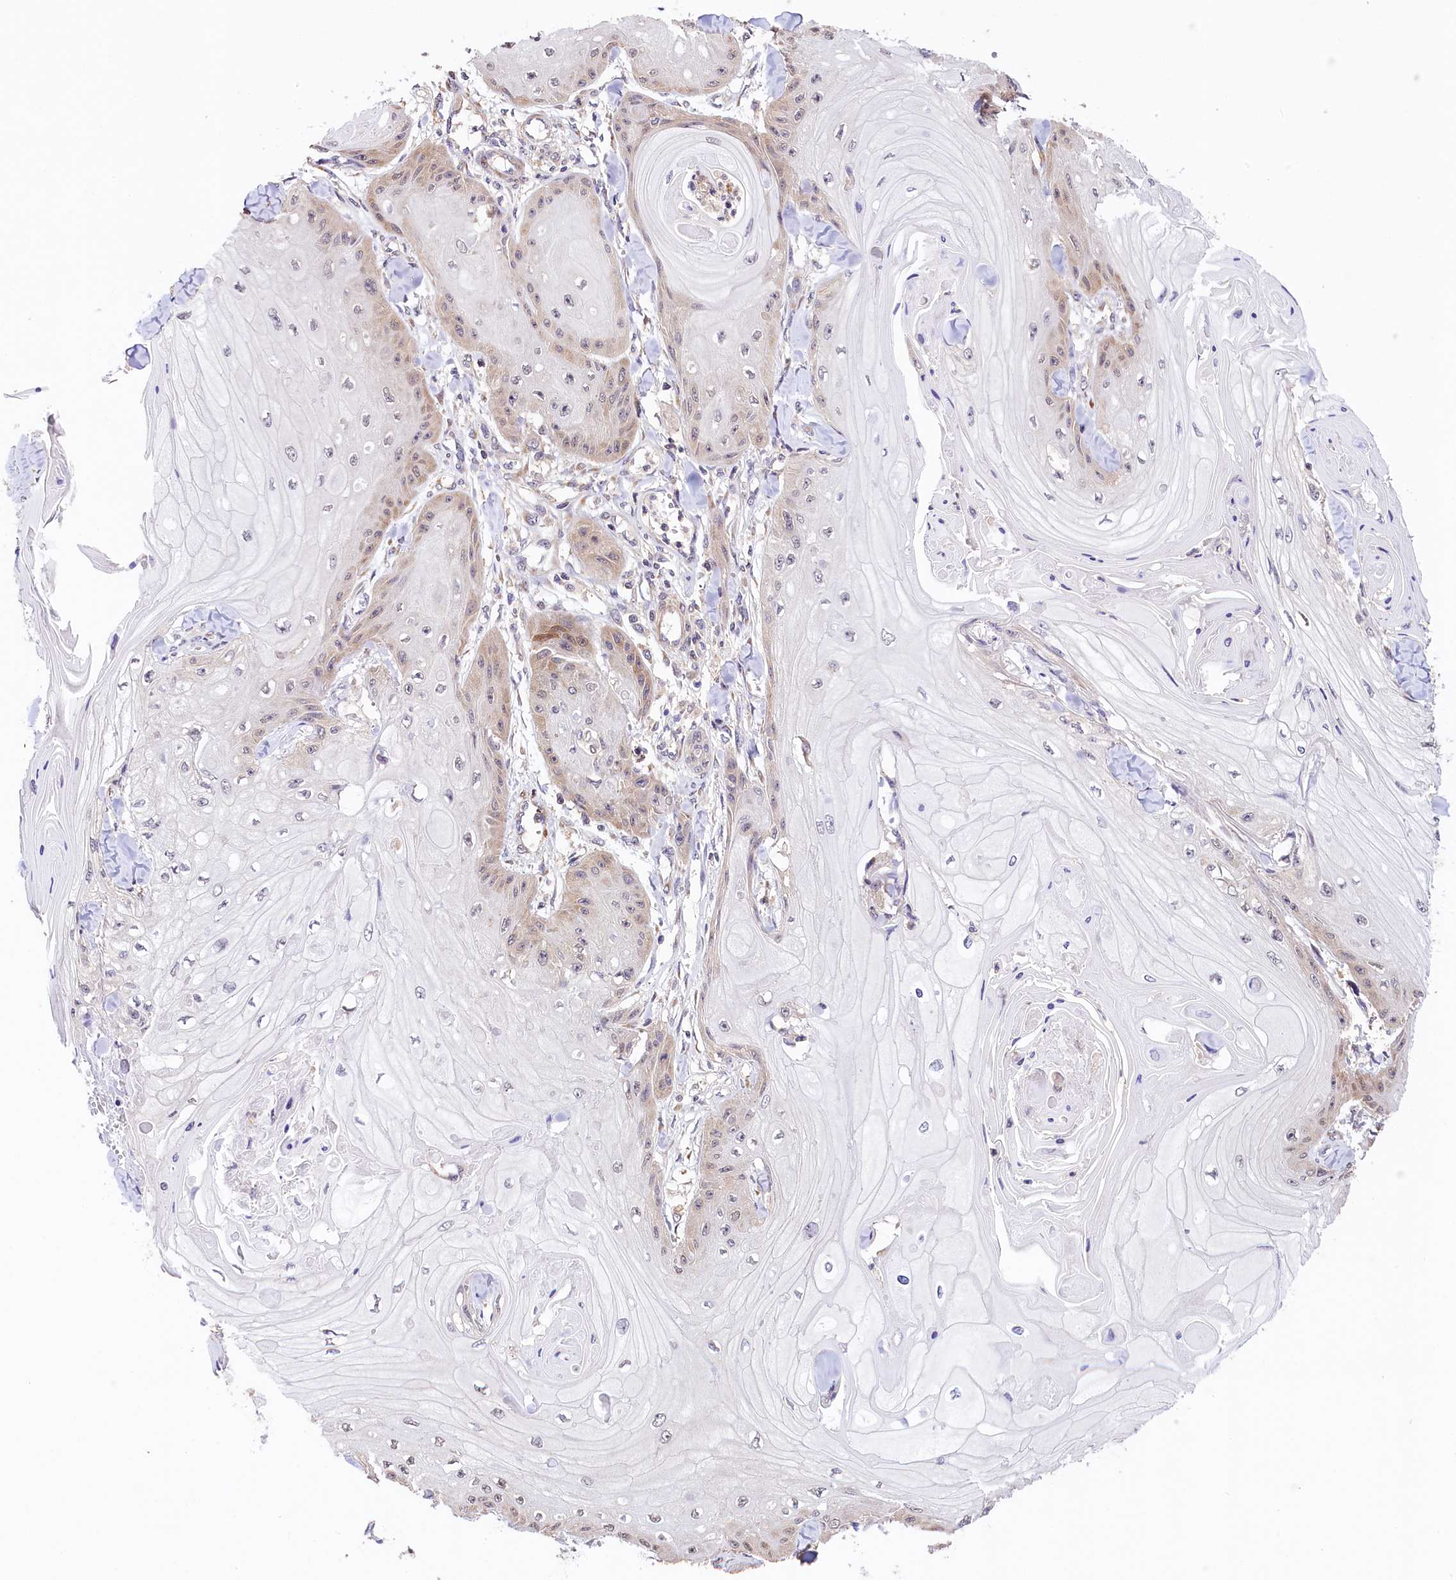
{"staining": {"intensity": "weak", "quantity": "<25%", "location": "cytoplasmic/membranous"}, "tissue": "skin cancer", "cell_type": "Tumor cells", "image_type": "cancer", "snomed": [{"axis": "morphology", "description": "Squamous cell carcinoma, NOS"}, {"axis": "topography", "description": "Skin"}], "caption": "Skin cancer stained for a protein using immunohistochemistry shows no expression tumor cells.", "gene": "CHORDC1", "patient": {"sex": "male", "age": 74}}